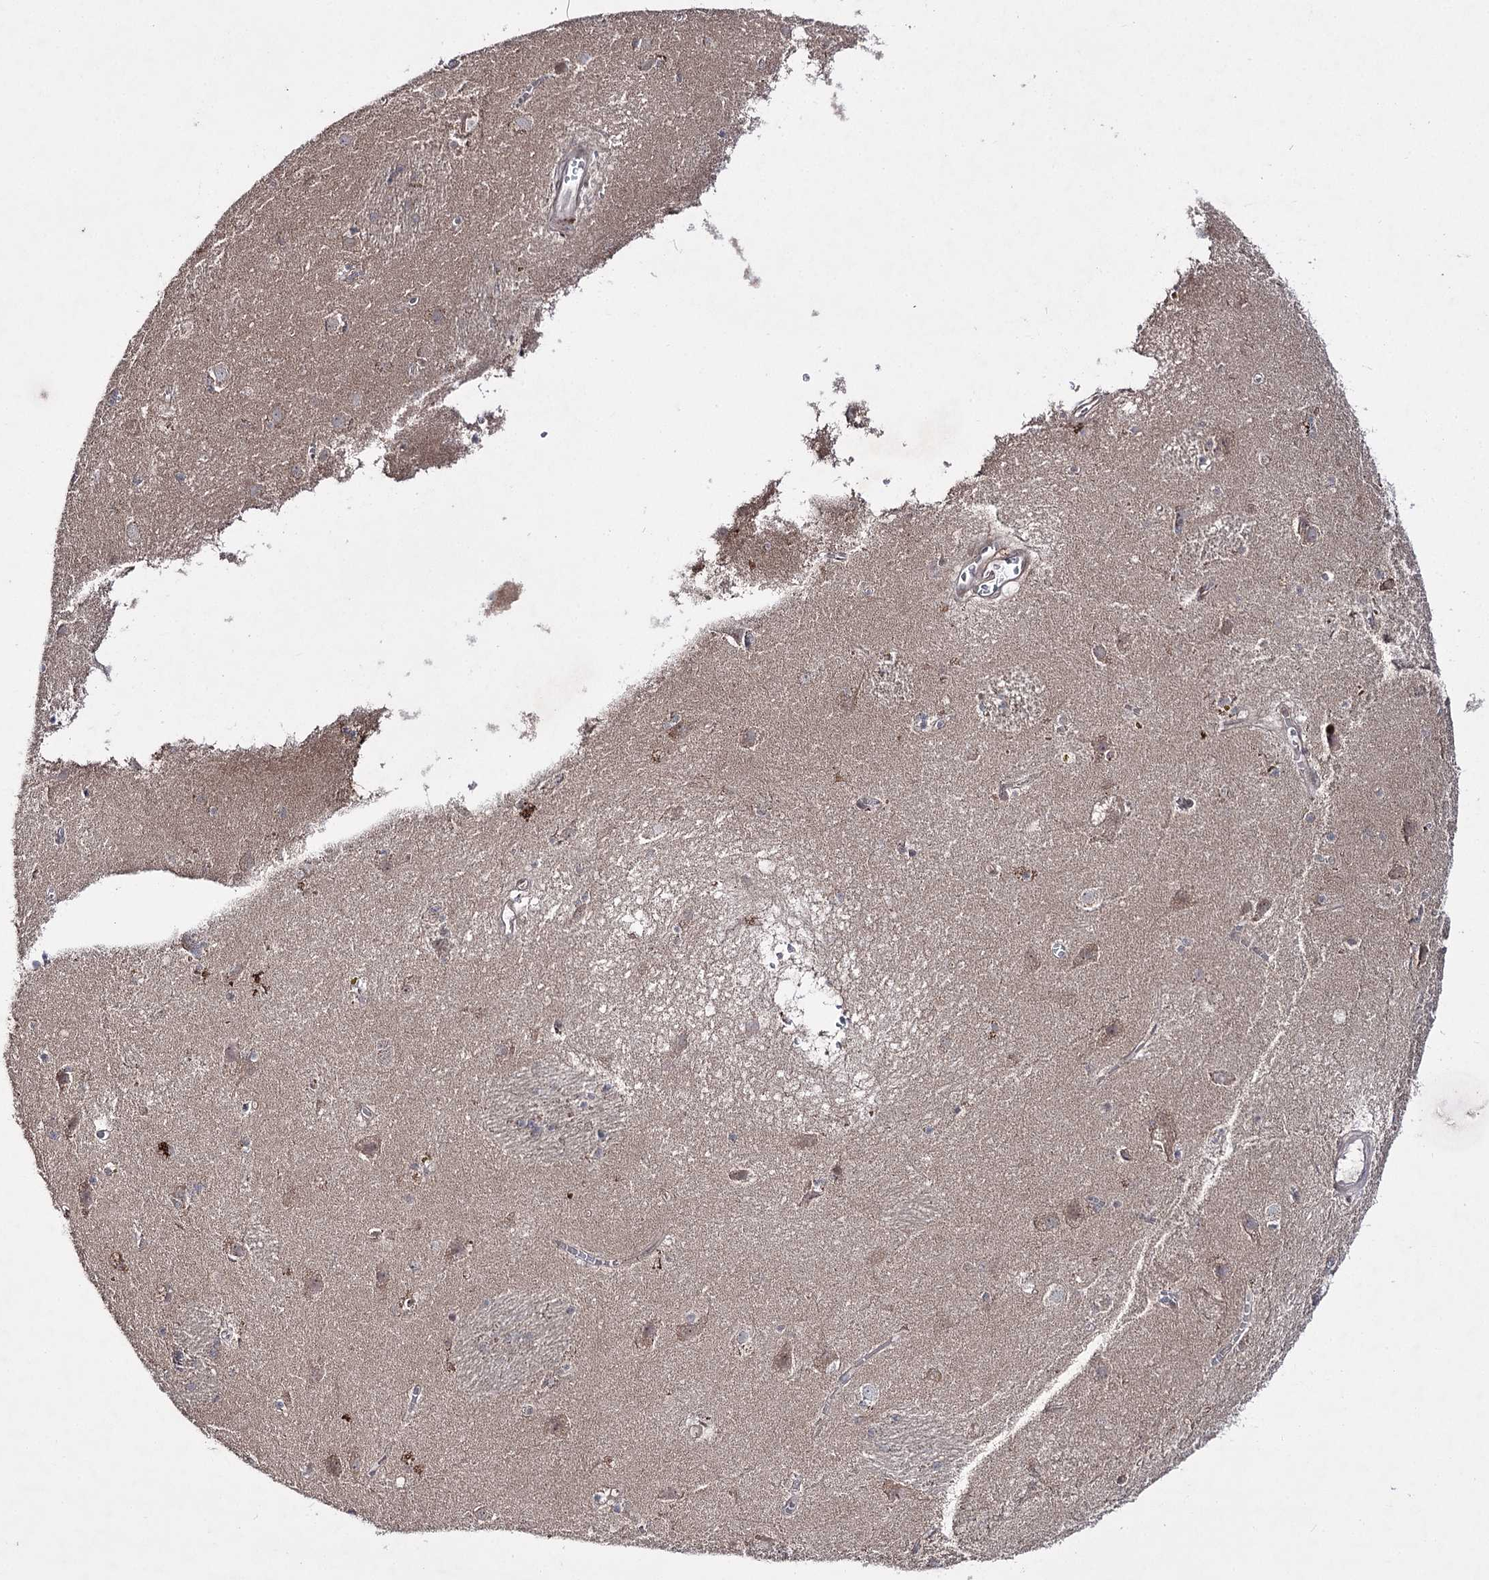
{"staining": {"intensity": "negative", "quantity": "none", "location": "none"}, "tissue": "caudate", "cell_type": "Glial cells", "image_type": "normal", "snomed": [{"axis": "morphology", "description": "Normal tissue, NOS"}, {"axis": "topography", "description": "Lateral ventricle wall"}], "caption": "DAB immunohistochemical staining of benign human caudate exhibits no significant staining in glial cells.", "gene": "HOXC11", "patient": {"sex": "male", "age": 70}}